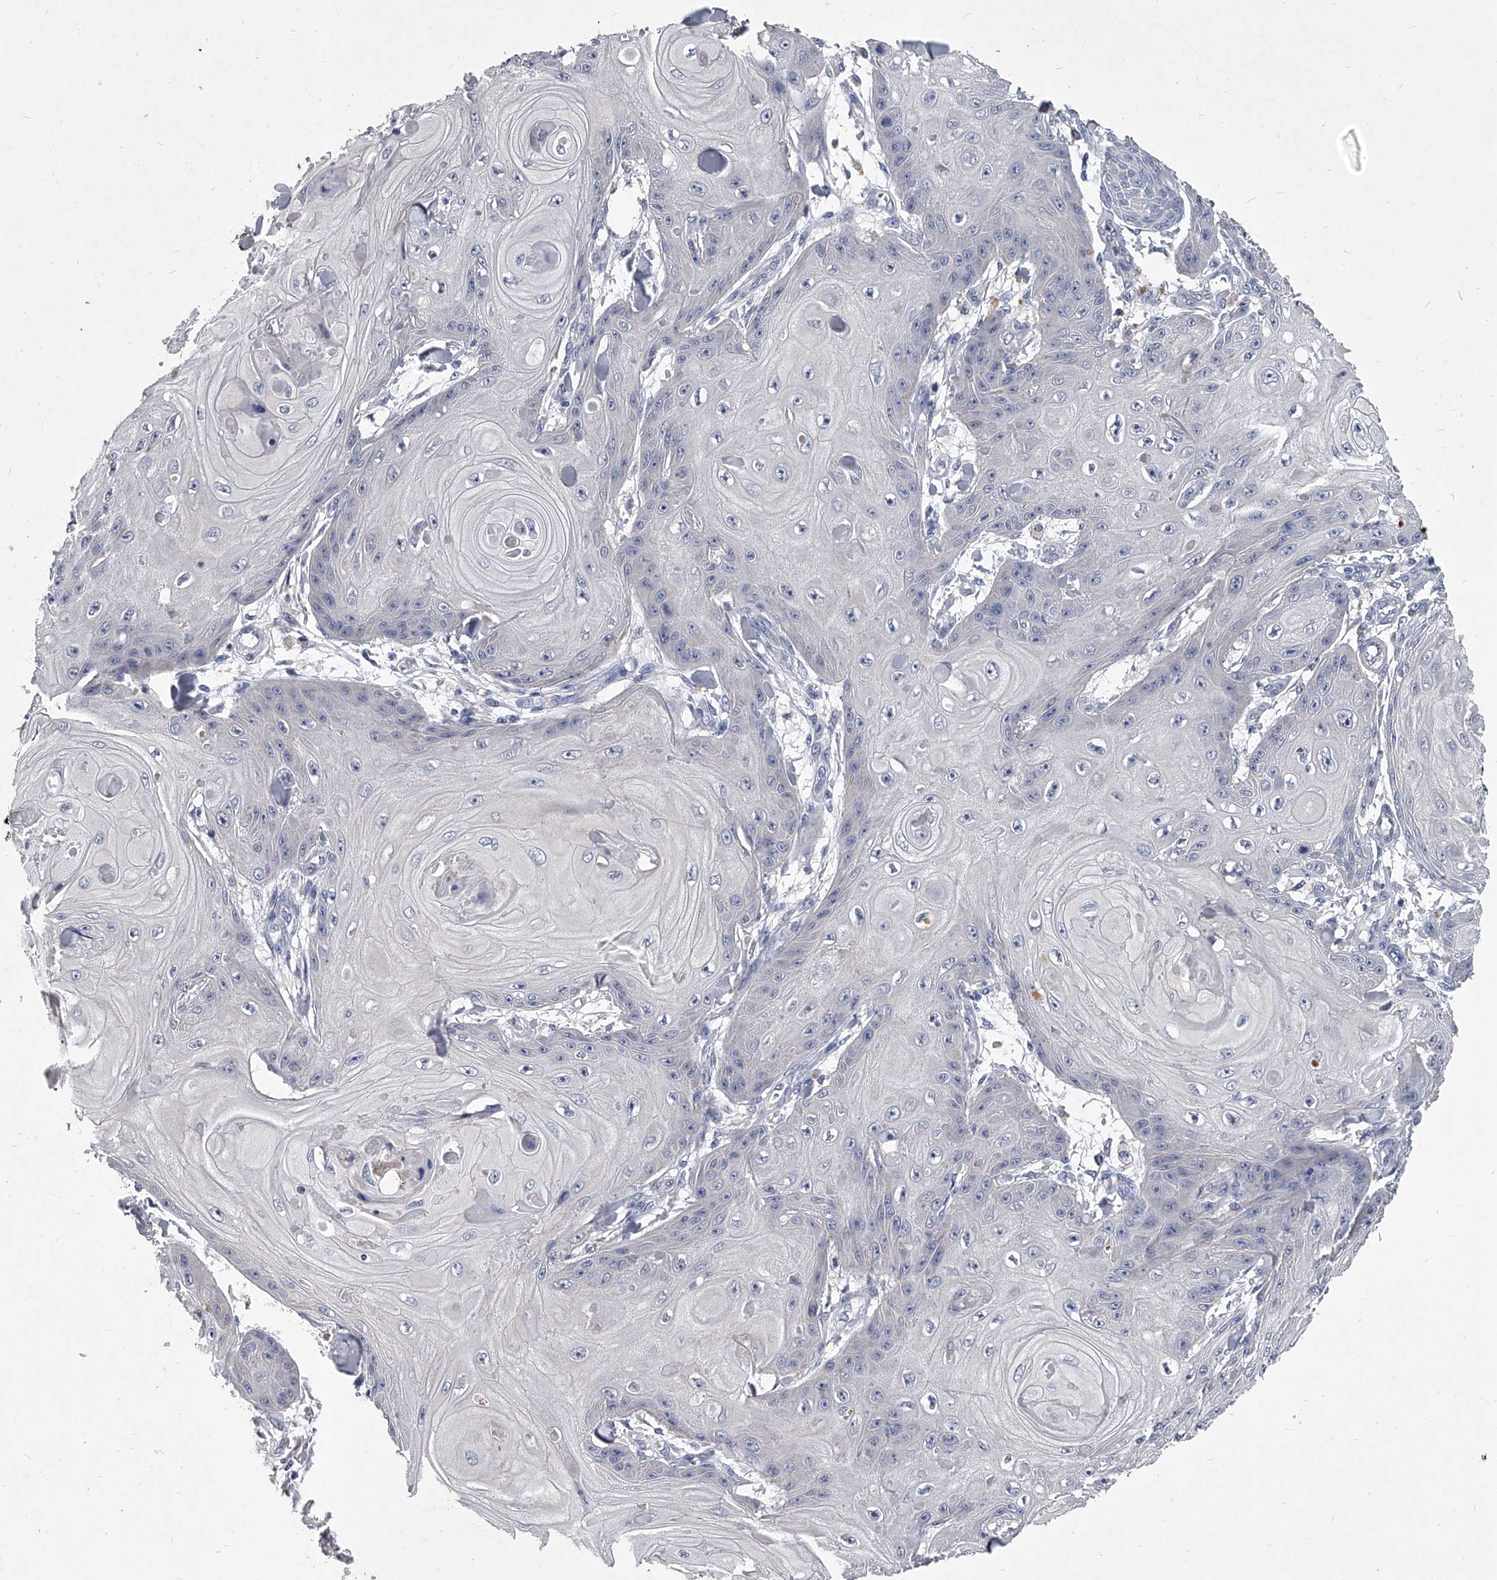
{"staining": {"intensity": "negative", "quantity": "none", "location": "none"}, "tissue": "skin cancer", "cell_type": "Tumor cells", "image_type": "cancer", "snomed": [{"axis": "morphology", "description": "Squamous cell carcinoma, NOS"}, {"axis": "topography", "description": "Skin"}], "caption": "High power microscopy histopathology image of an immunohistochemistry micrograph of skin cancer (squamous cell carcinoma), revealing no significant staining in tumor cells.", "gene": "C5", "patient": {"sex": "male", "age": 74}}